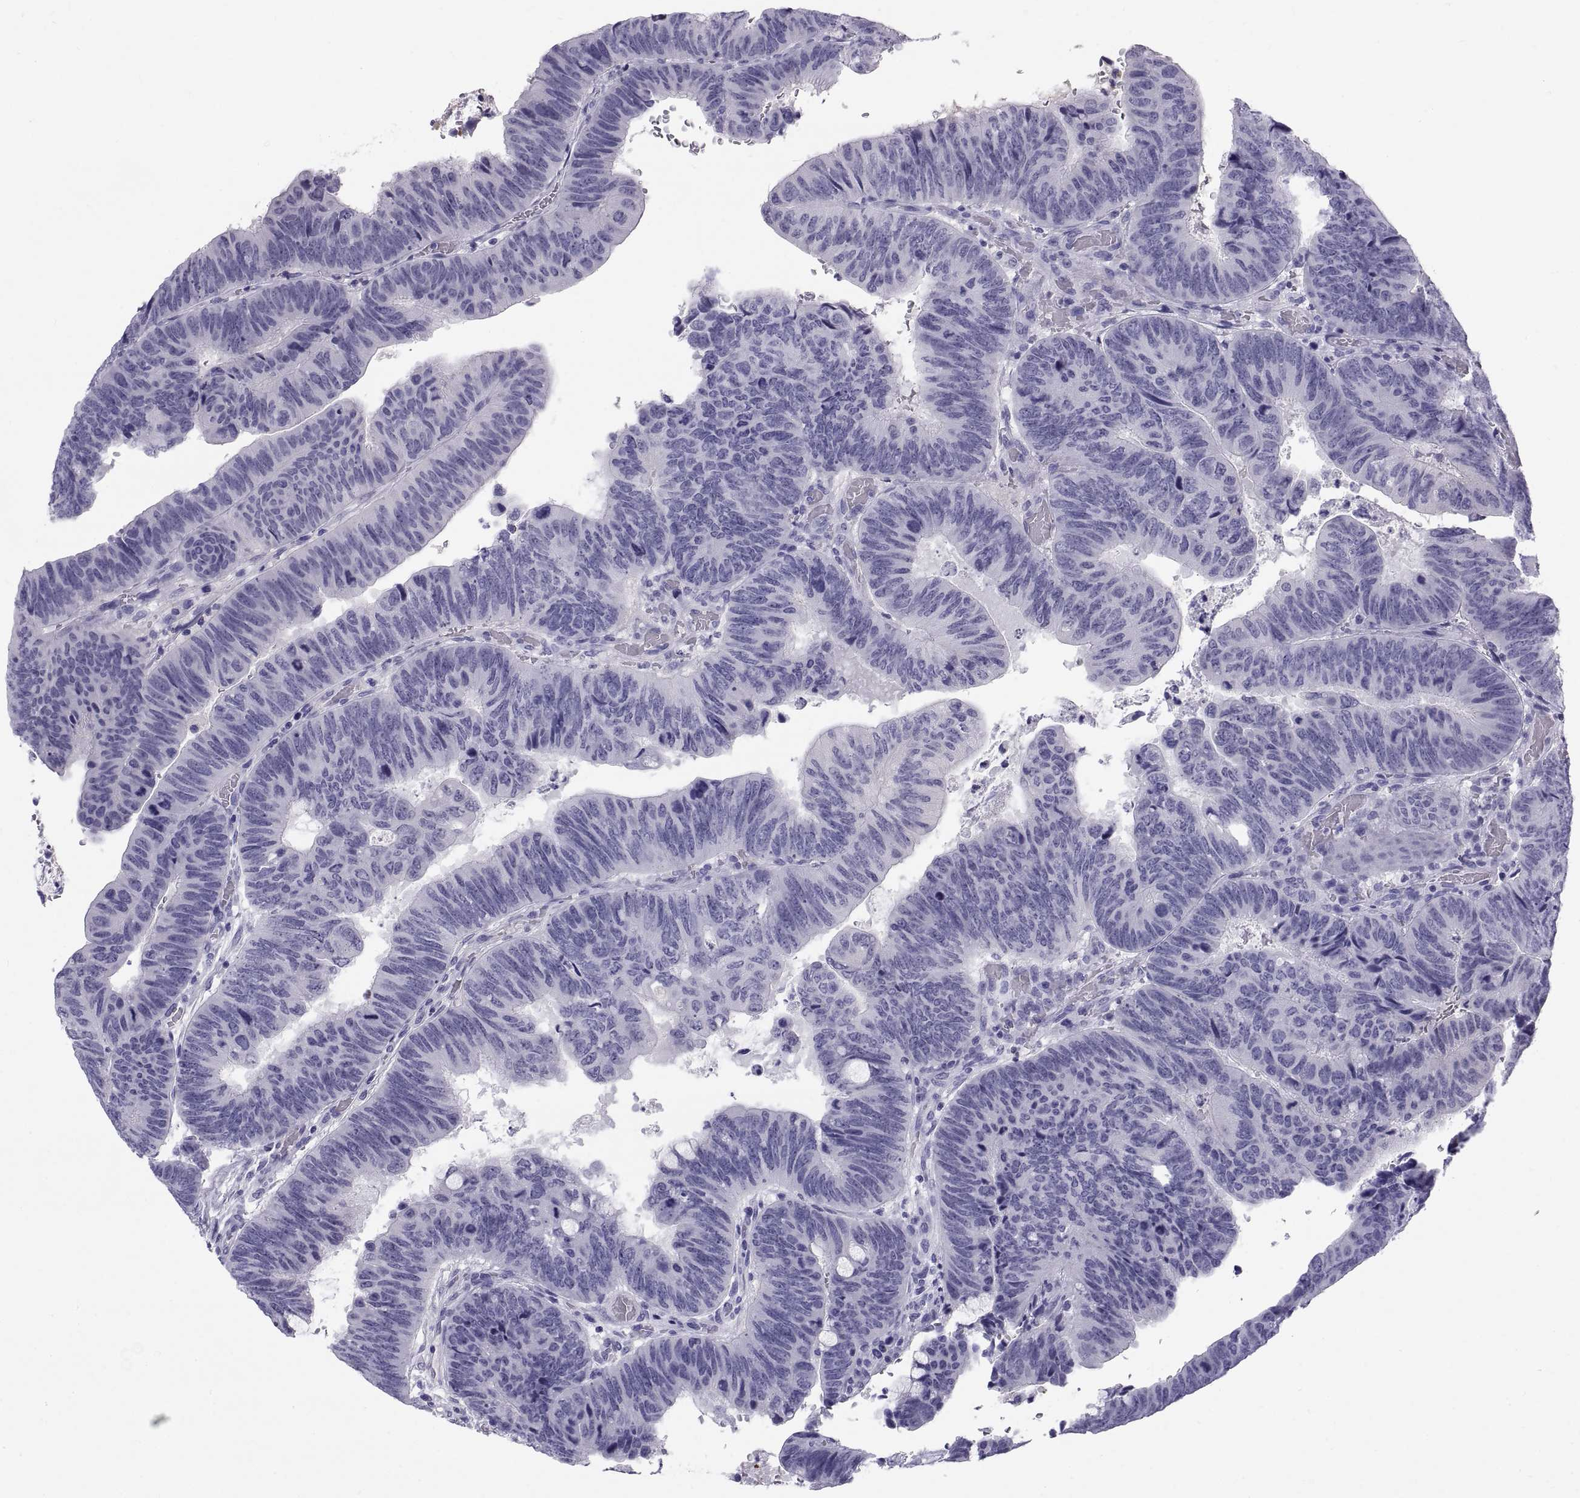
{"staining": {"intensity": "negative", "quantity": "none", "location": "none"}, "tissue": "colorectal cancer", "cell_type": "Tumor cells", "image_type": "cancer", "snomed": [{"axis": "morphology", "description": "Normal tissue, NOS"}, {"axis": "morphology", "description": "Adenocarcinoma, NOS"}, {"axis": "topography", "description": "Rectum"}], "caption": "DAB immunohistochemical staining of colorectal cancer demonstrates no significant expression in tumor cells.", "gene": "CT47A10", "patient": {"sex": "male", "age": 92}}